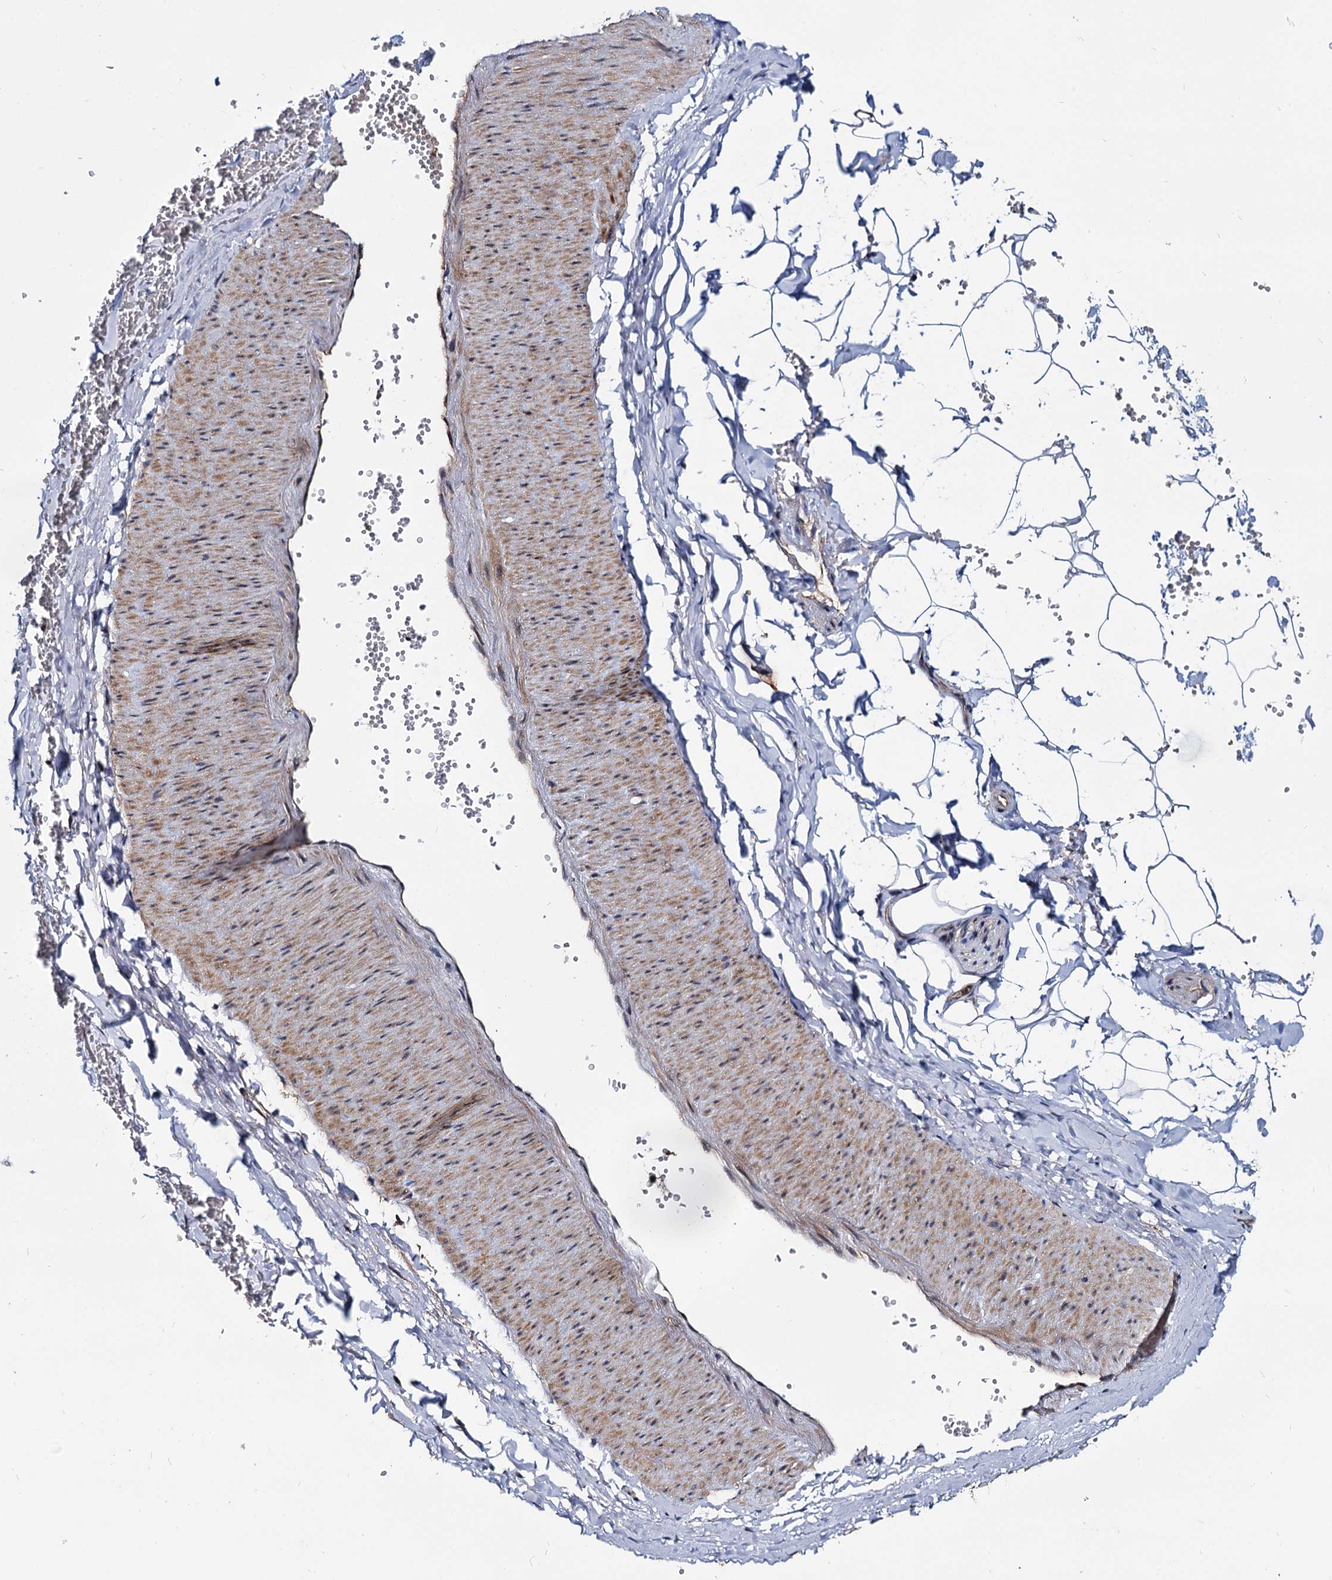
{"staining": {"intensity": "negative", "quantity": "none", "location": "none"}, "tissue": "adipose tissue", "cell_type": "Adipocytes", "image_type": "normal", "snomed": [{"axis": "morphology", "description": "Normal tissue, NOS"}, {"axis": "topography", "description": "Gallbladder"}, {"axis": "topography", "description": "Peripheral nerve tissue"}], "caption": "The immunohistochemistry (IHC) histopathology image has no significant expression in adipocytes of adipose tissue. The staining is performed using DAB brown chromogen with nuclei counter-stained in using hematoxylin.", "gene": "CEP192", "patient": {"sex": "male", "age": 38}}